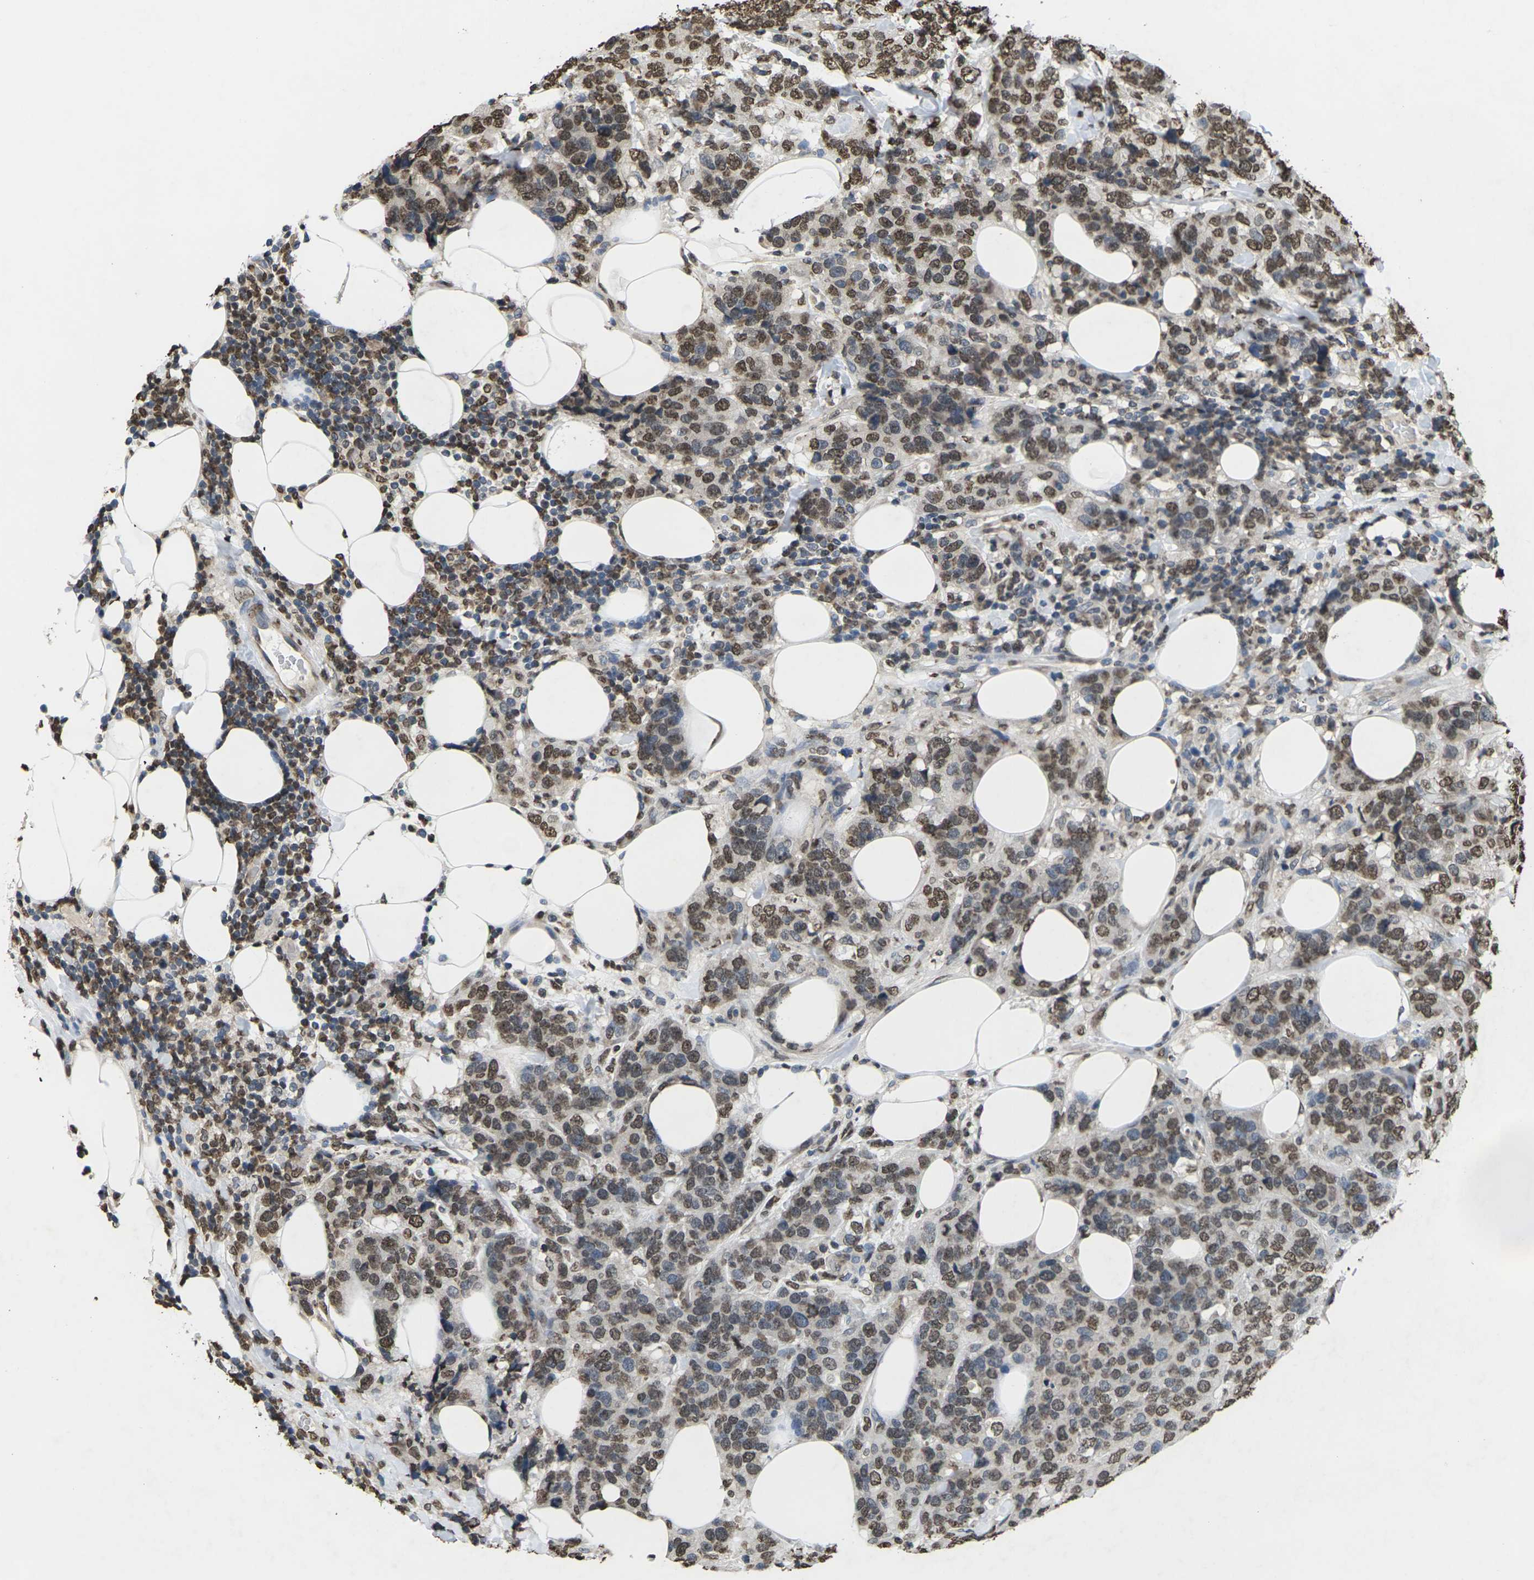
{"staining": {"intensity": "moderate", "quantity": ">75%", "location": "nuclear"}, "tissue": "breast cancer", "cell_type": "Tumor cells", "image_type": "cancer", "snomed": [{"axis": "morphology", "description": "Lobular carcinoma"}, {"axis": "topography", "description": "Breast"}], "caption": "The immunohistochemical stain labels moderate nuclear staining in tumor cells of breast cancer (lobular carcinoma) tissue.", "gene": "EMSY", "patient": {"sex": "female", "age": 59}}